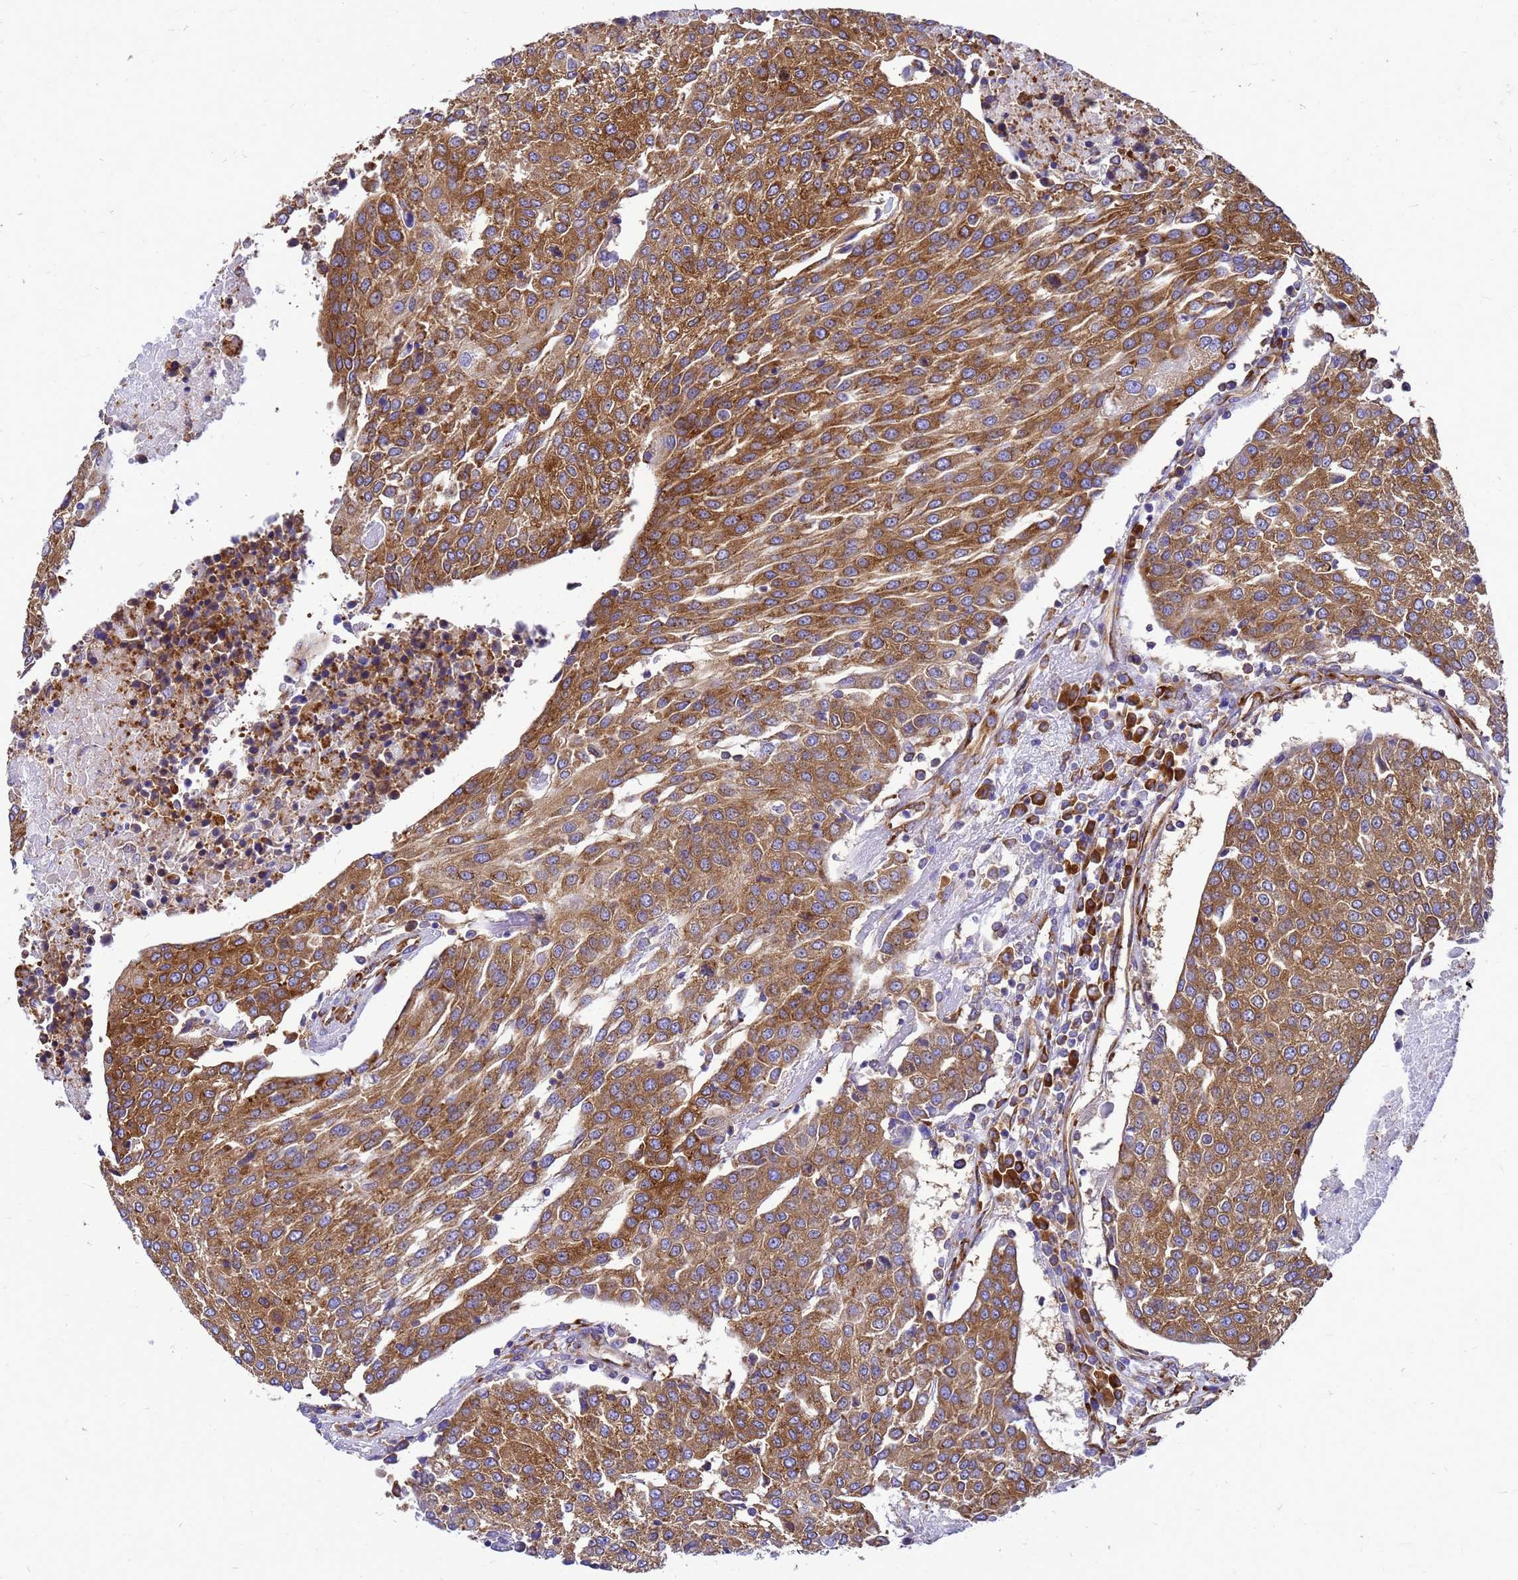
{"staining": {"intensity": "strong", "quantity": ">75%", "location": "cytoplasmic/membranous"}, "tissue": "urothelial cancer", "cell_type": "Tumor cells", "image_type": "cancer", "snomed": [{"axis": "morphology", "description": "Urothelial carcinoma, High grade"}, {"axis": "topography", "description": "Urinary bladder"}], "caption": "High-grade urothelial carcinoma stained for a protein demonstrates strong cytoplasmic/membranous positivity in tumor cells.", "gene": "EEF1D", "patient": {"sex": "female", "age": 85}}